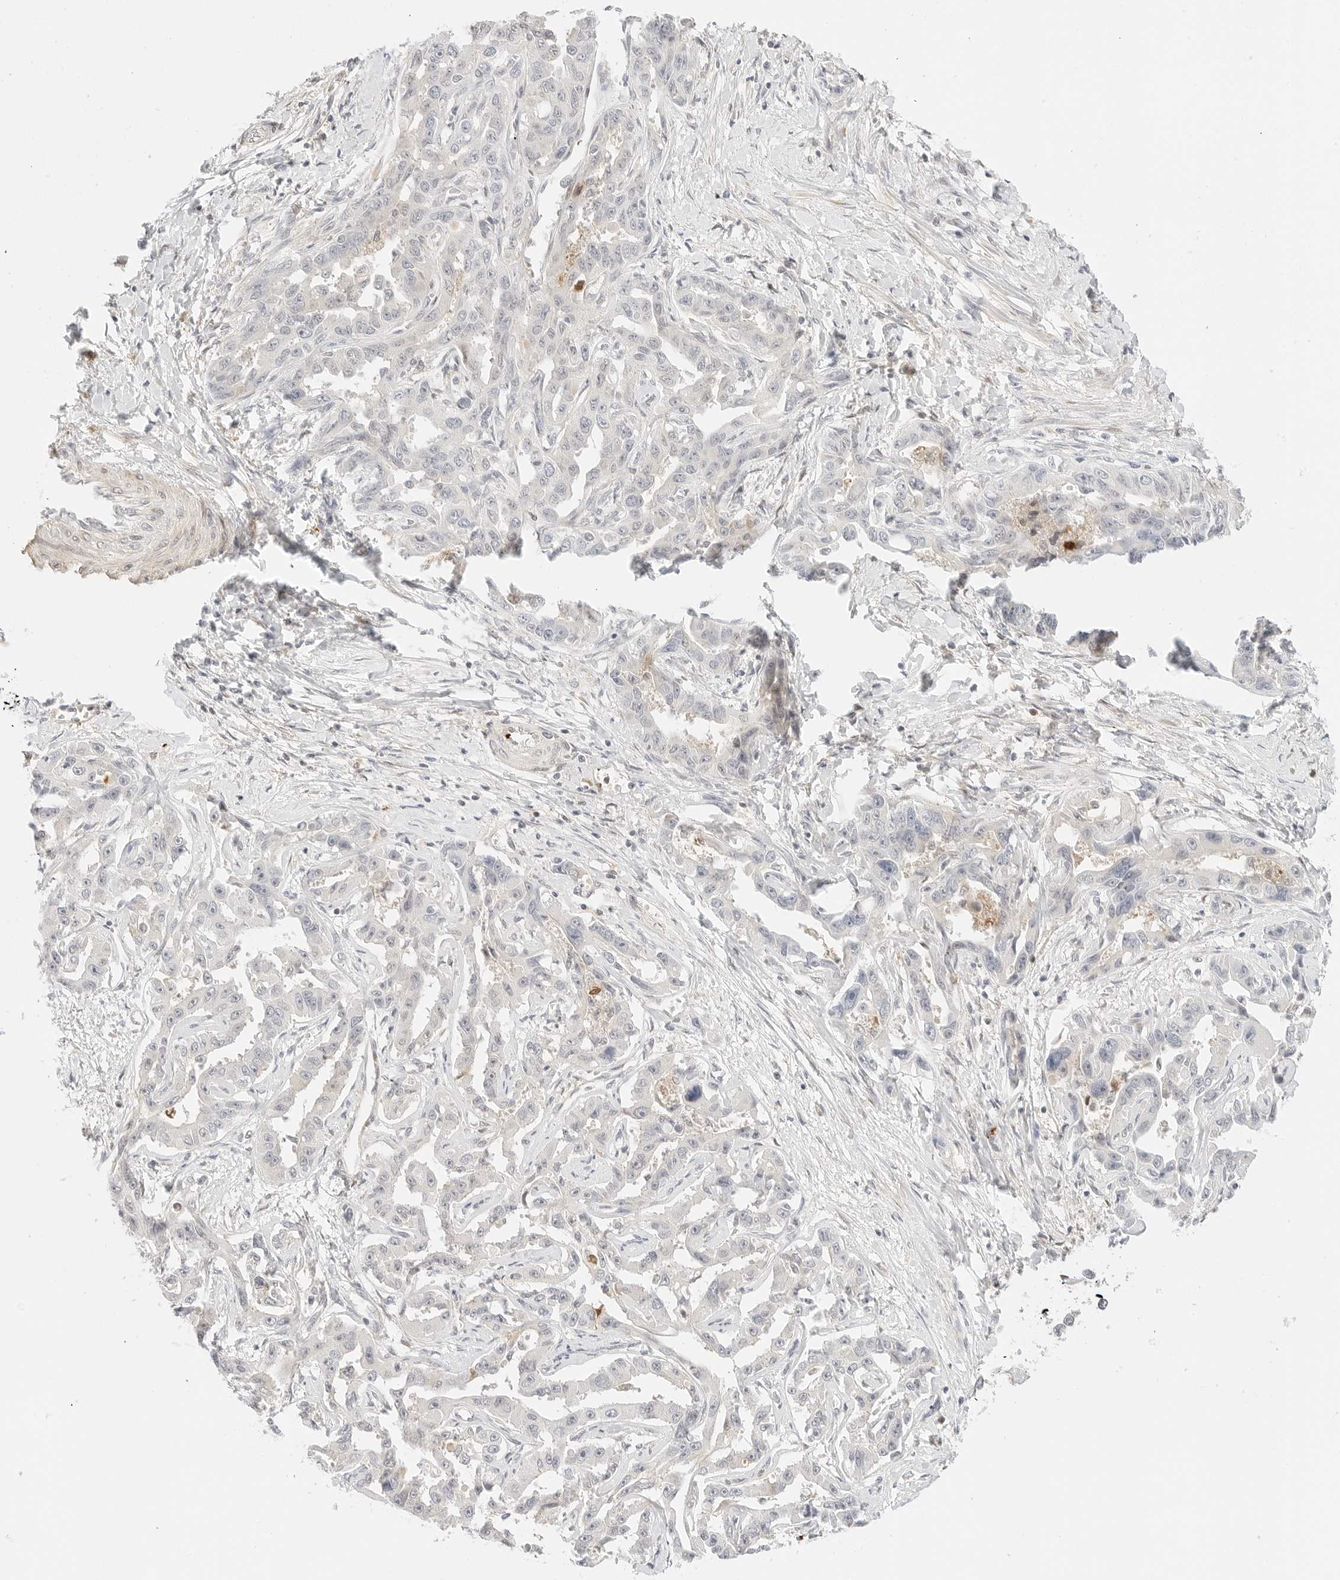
{"staining": {"intensity": "negative", "quantity": "none", "location": "none"}, "tissue": "liver cancer", "cell_type": "Tumor cells", "image_type": "cancer", "snomed": [{"axis": "morphology", "description": "Cholangiocarcinoma"}, {"axis": "topography", "description": "Liver"}], "caption": "Immunohistochemistry photomicrograph of neoplastic tissue: liver cancer stained with DAB (3,3'-diaminobenzidine) exhibits no significant protein positivity in tumor cells.", "gene": "TEKT2", "patient": {"sex": "male", "age": 59}}